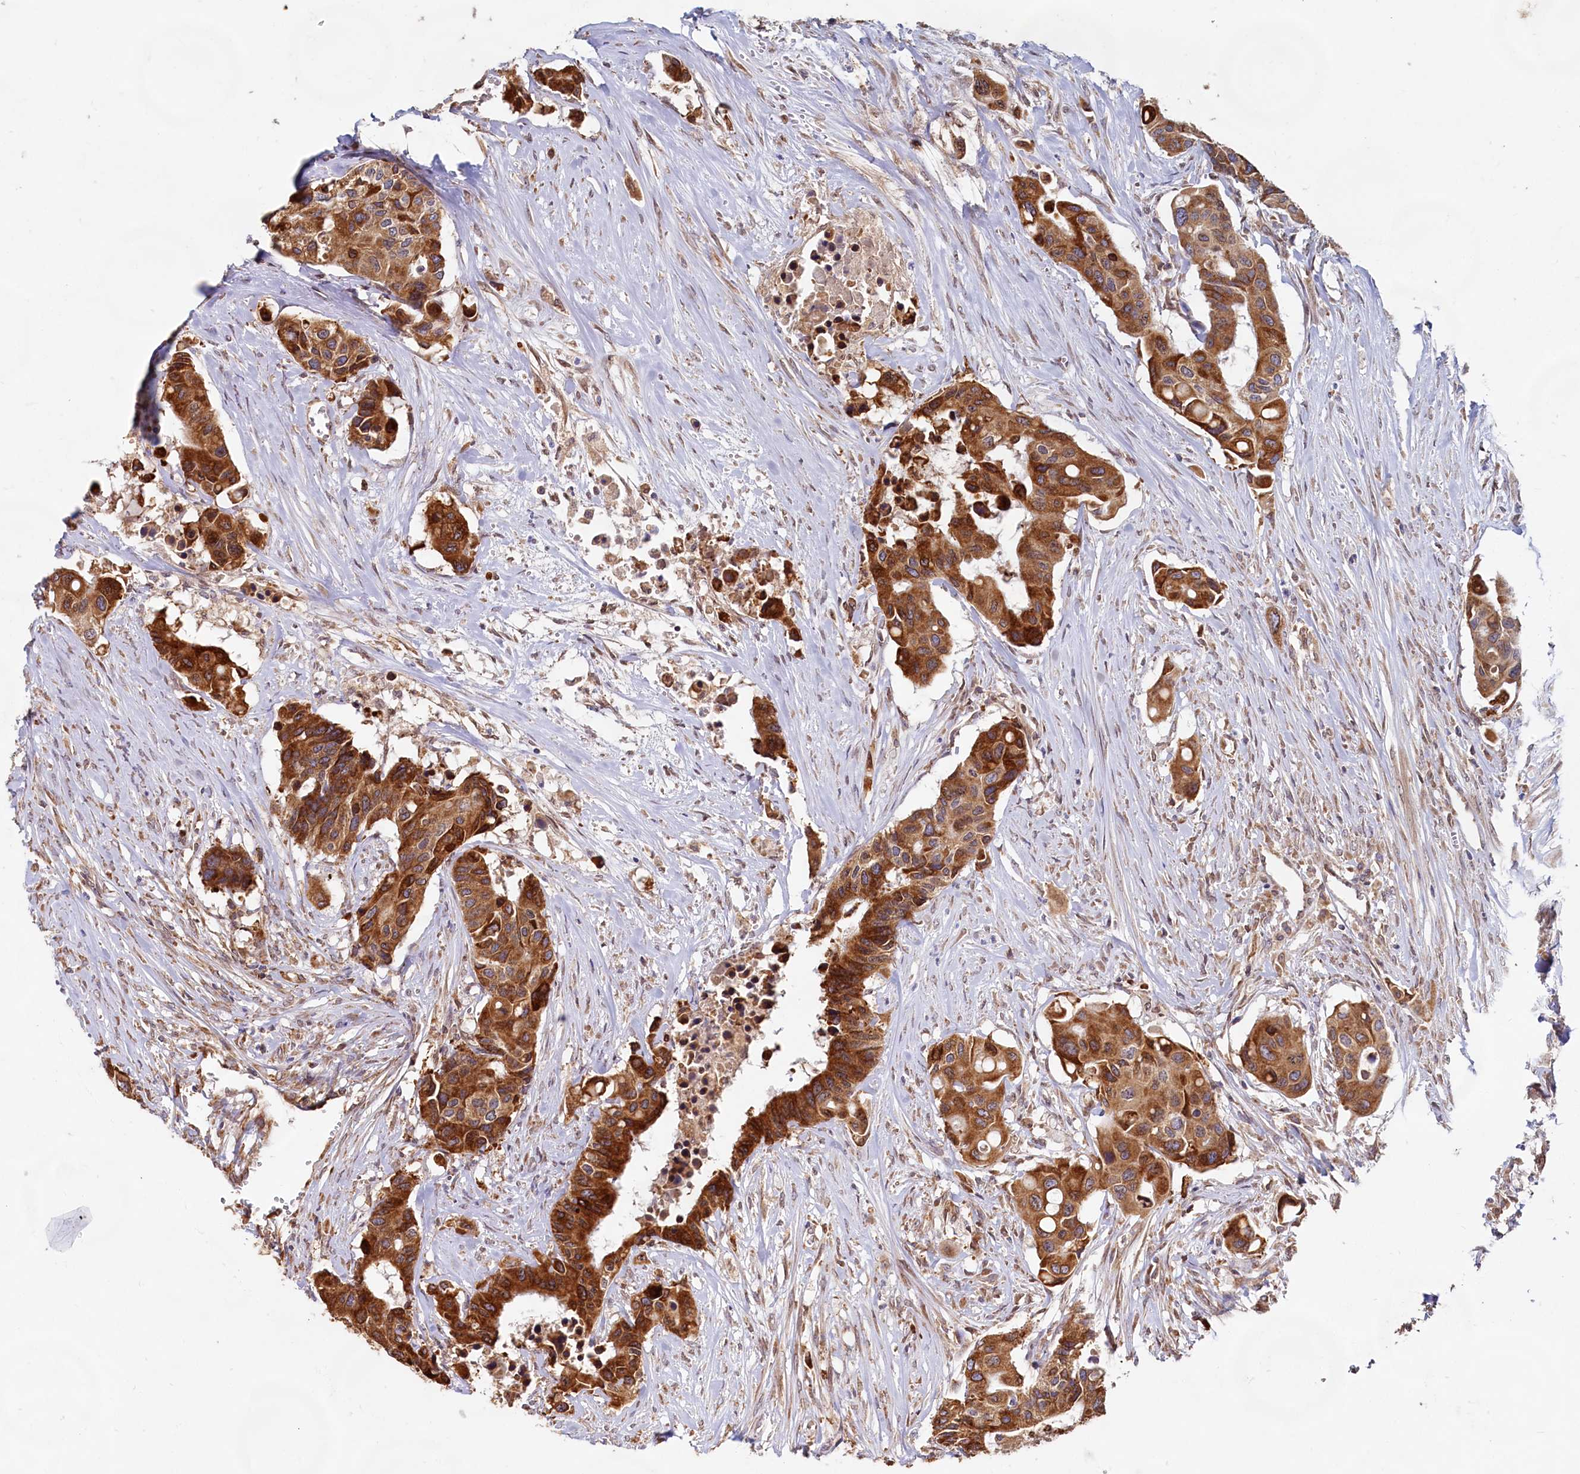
{"staining": {"intensity": "strong", "quantity": ">75%", "location": "cytoplasmic/membranous"}, "tissue": "colorectal cancer", "cell_type": "Tumor cells", "image_type": "cancer", "snomed": [{"axis": "morphology", "description": "Adenocarcinoma, NOS"}, {"axis": "topography", "description": "Colon"}], "caption": "Immunohistochemical staining of human colorectal cancer reveals high levels of strong cytoplasmic/membranous protein staining in approximately >75% of tumor cells. (DAB = brown stain, brightfield microscopy at high magnification).", "gene": "TBC1D19", "patient": {"sex": "male", "age": 77}}